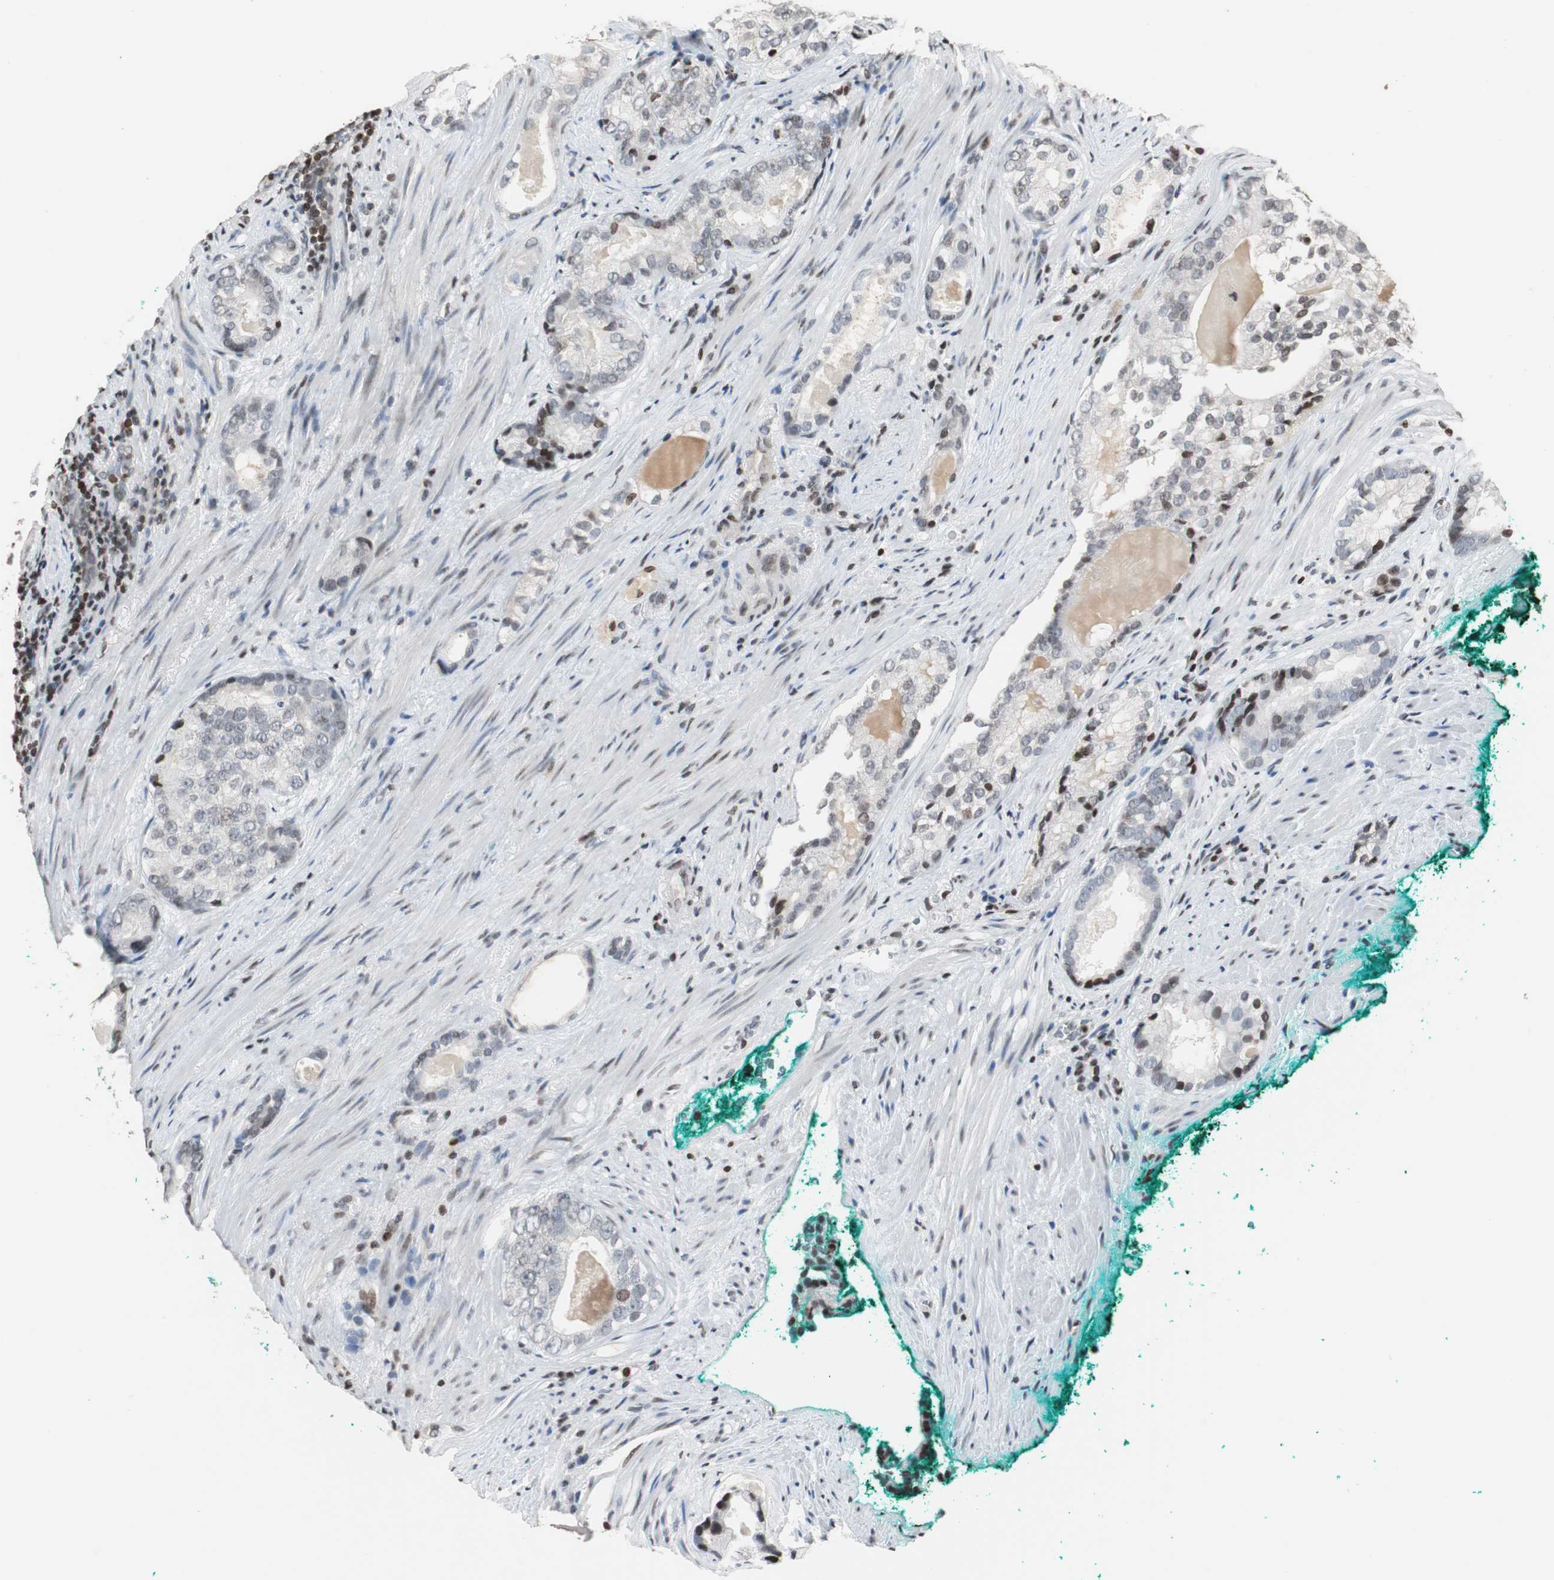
{"staining": {"intensity": "strong", "quantity": "<25%", "location": "nuclear"}, "tissue": "prostate cancer", "cell_type": "Tumor cells", "image_type": "cancer", "snomed": [{"axis": "morphology", "description": "Adenocarcinoma, High grade"}, {"axis": "topography", "description": "Prostate"}], "caption": "This image reveals IHC staining of prostate cancer, with medium strong nuclear expression in about <25% of tumor cells.", "gene": "PAXIP1", "patient": {"sex": "male", "age": 66}}